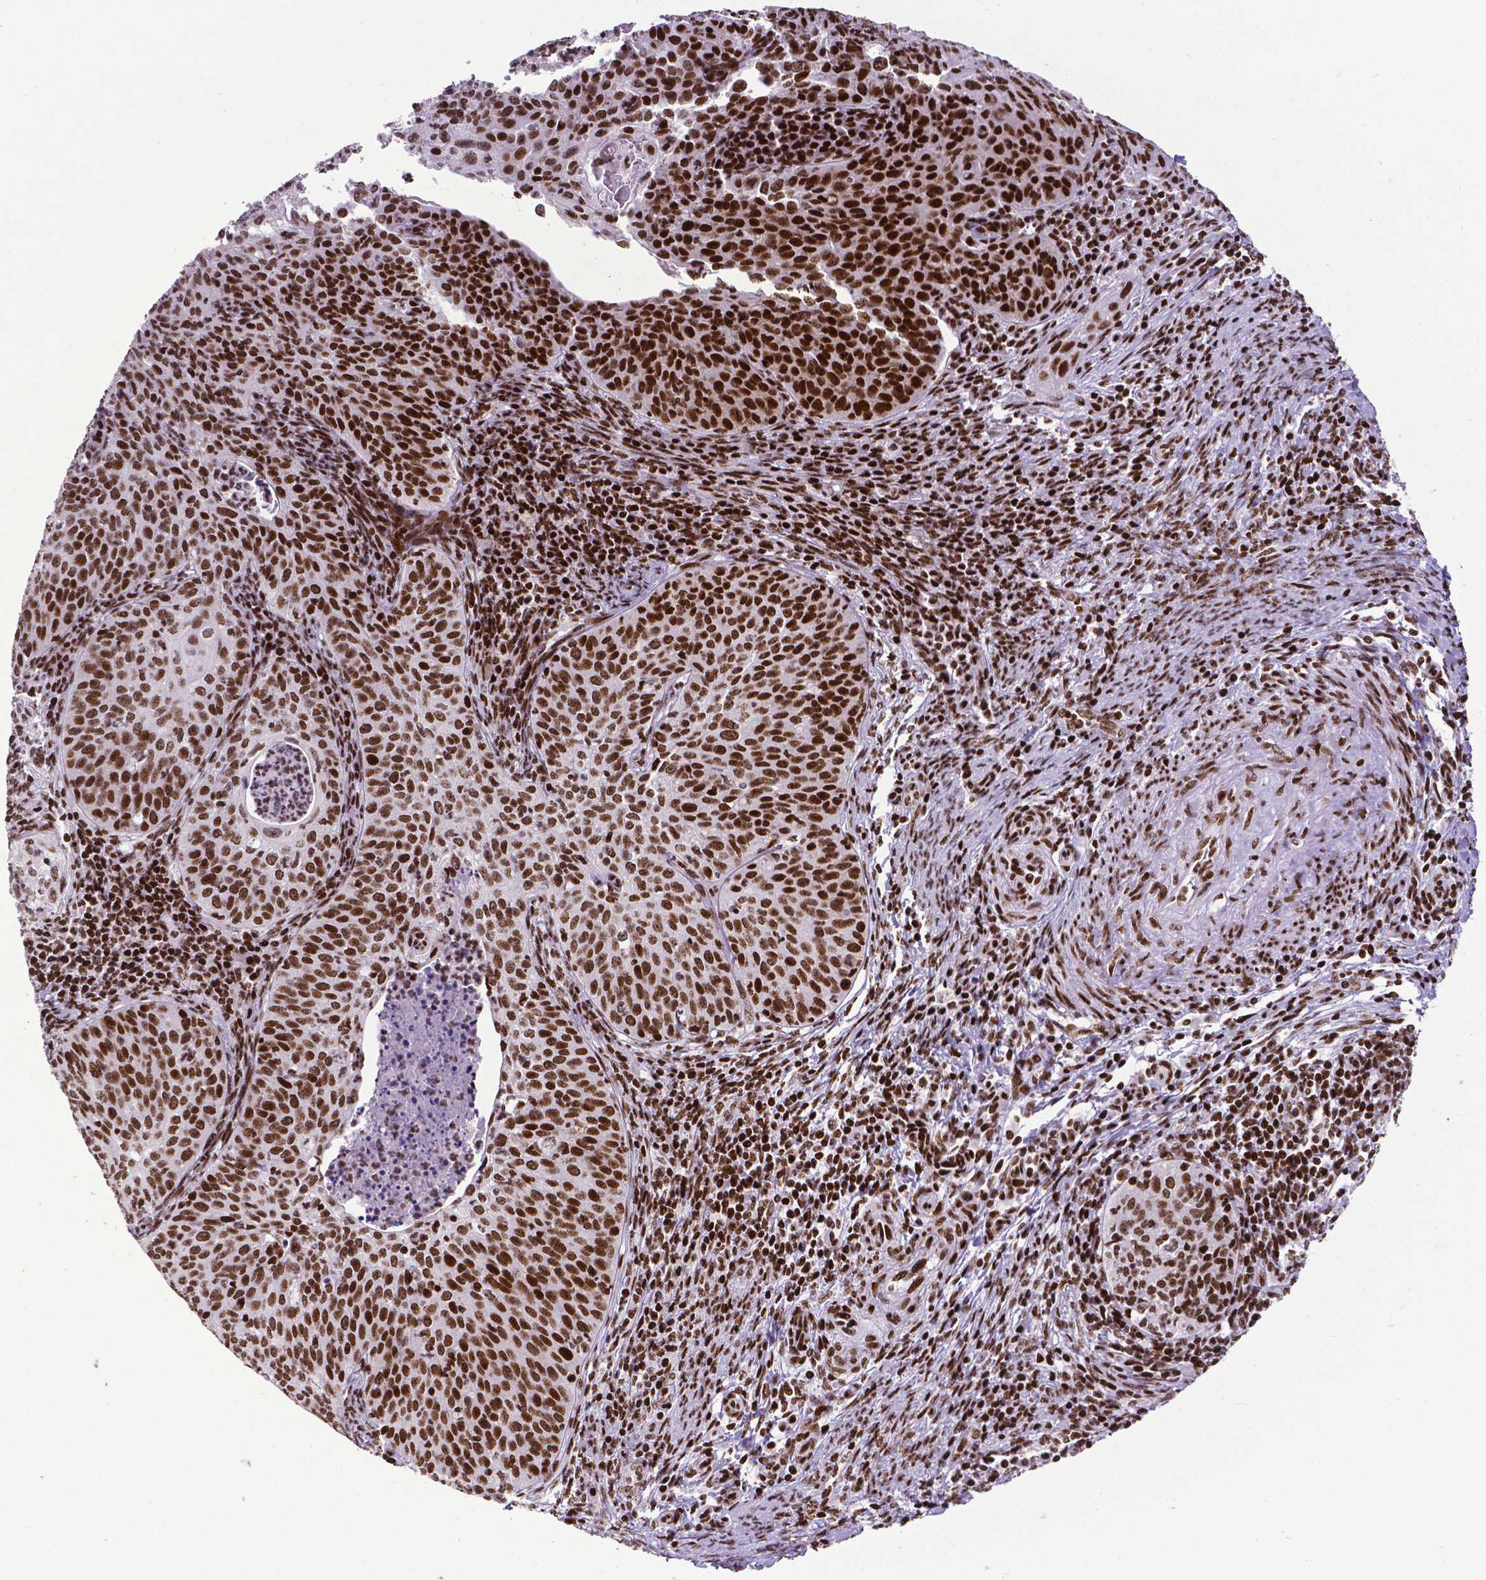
{"staining": {"intensity": "strong", "quantity": ">75%", "location": "nuclear"}, "tissue": "cervical cancer", "cell_type": "Tumor cells", "image_type": "cancer", "snomed": [{"axis": "morphology", "description": "Squamous cell carcinoma, NOS"}, {"axis": "topography", "description": "Cervix"}], "caption": "Squamous cell carcinoma (cervical) stained with a protein marker exhibits strong staining in tumor cells.", "gene": "CTCF", "patient": {"sex": "female", "age": 30}}